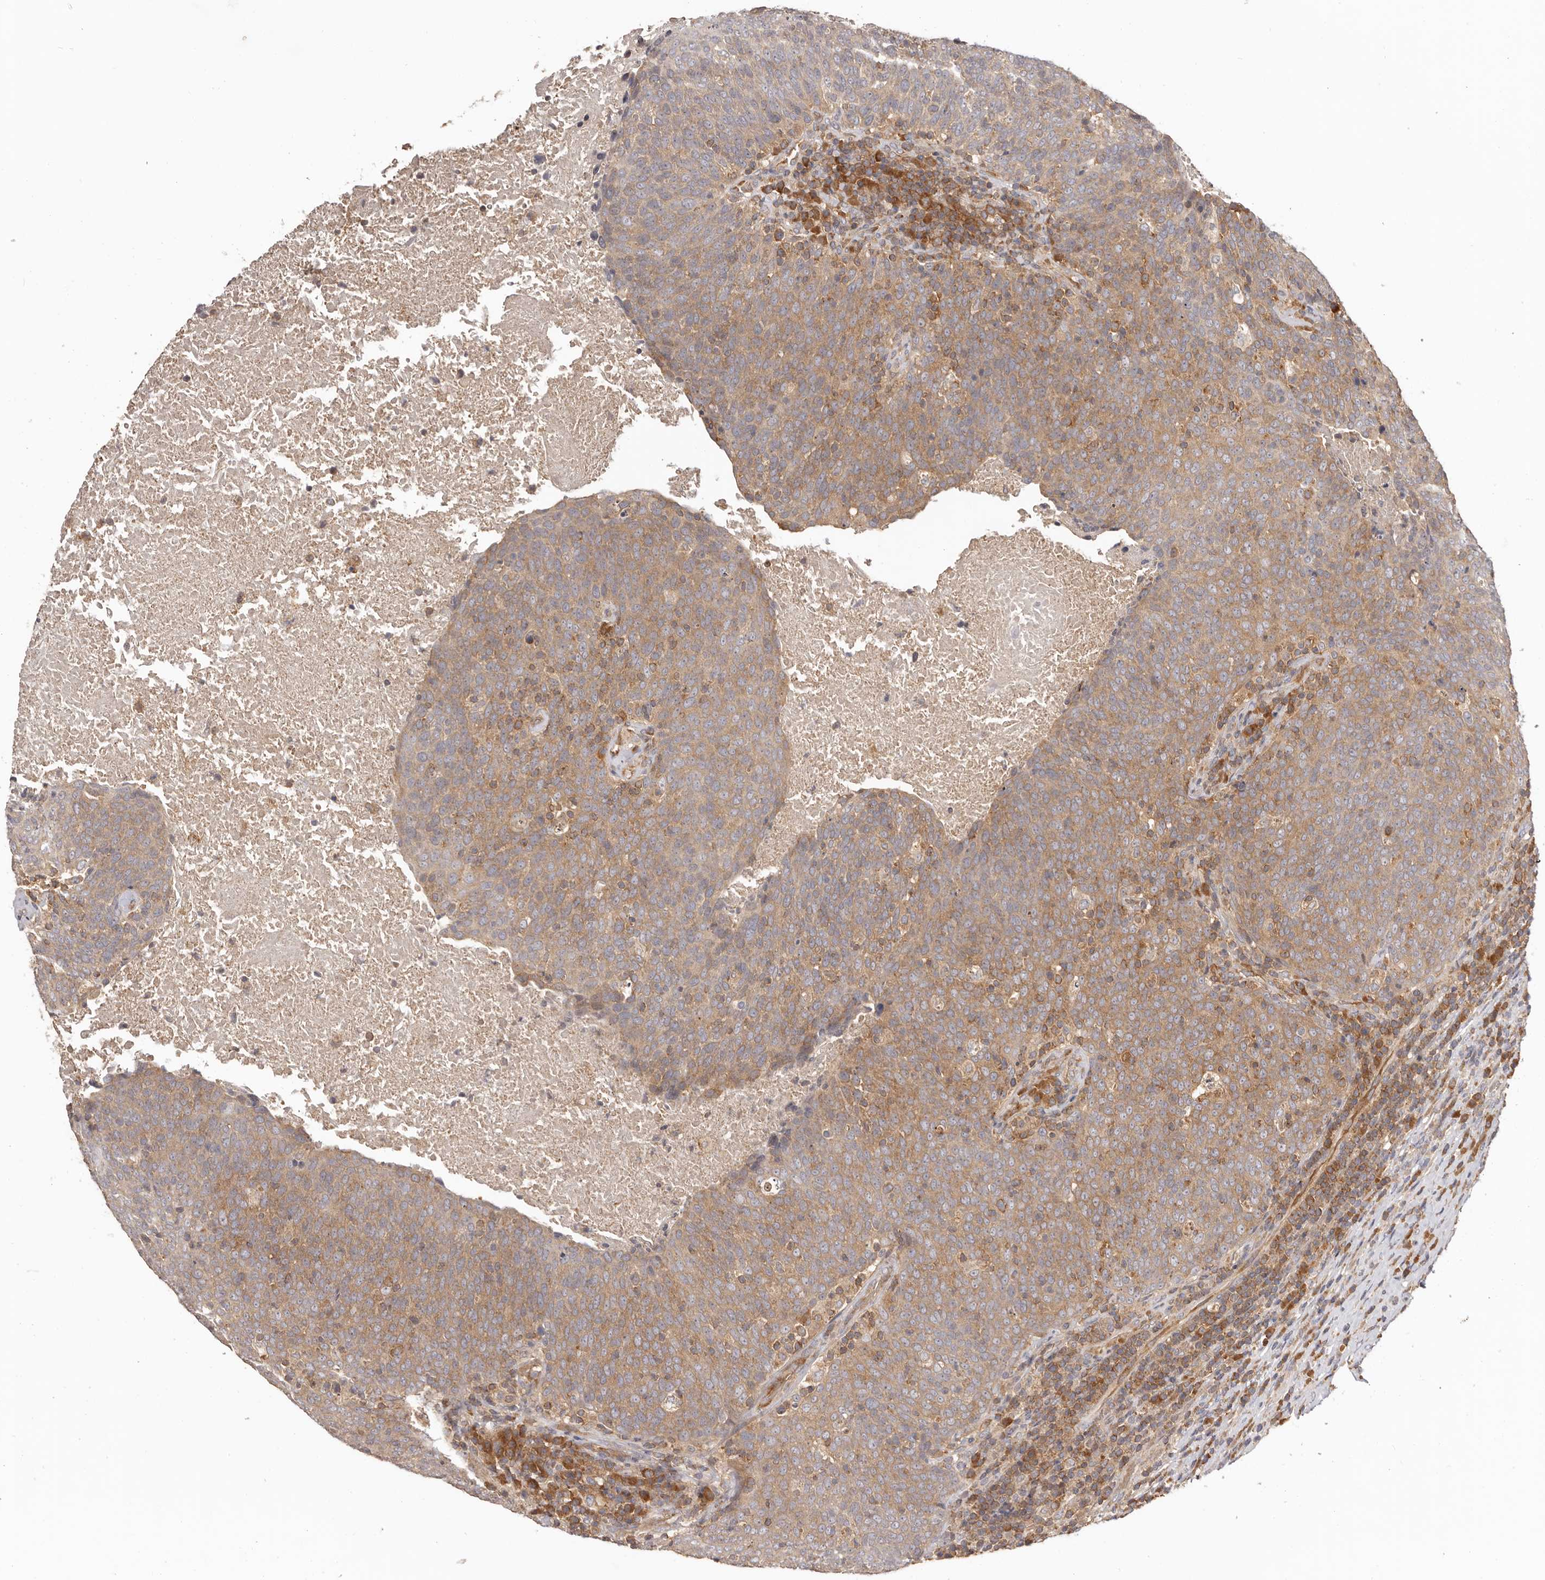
{"staining": {"intensity": "moderate", "quantity": ">75%", "location": "cytoplasmic/membranous"}, "tissue": "head and neck cancer", "cell_type": "Tumor cells", "image_type": "cancer", "snomed": [{"axis": "morphology", "description": "Squamous cell carcinoma, NOS"}, {"axis": "morphology", "description": "Squamous cell carcinoma, metastatic, NOS"}, {"axis": "topography", "description": "Lymph node"}, {"axis": "topography", "description": "Head-Neck"}], "caption": "Brown immunohistochemical staining in human squamous cell carcinoma (head and neck) displays moderate cytoplasmic/membranous positivity in about >75% of tumor cells. Using DAB (brown) and hematoxylin (blue) stains, captured at high magnification using brightfield microscopy.", "gene": "EEF1E1", "patient": {"sex": "male", "age": 62}}